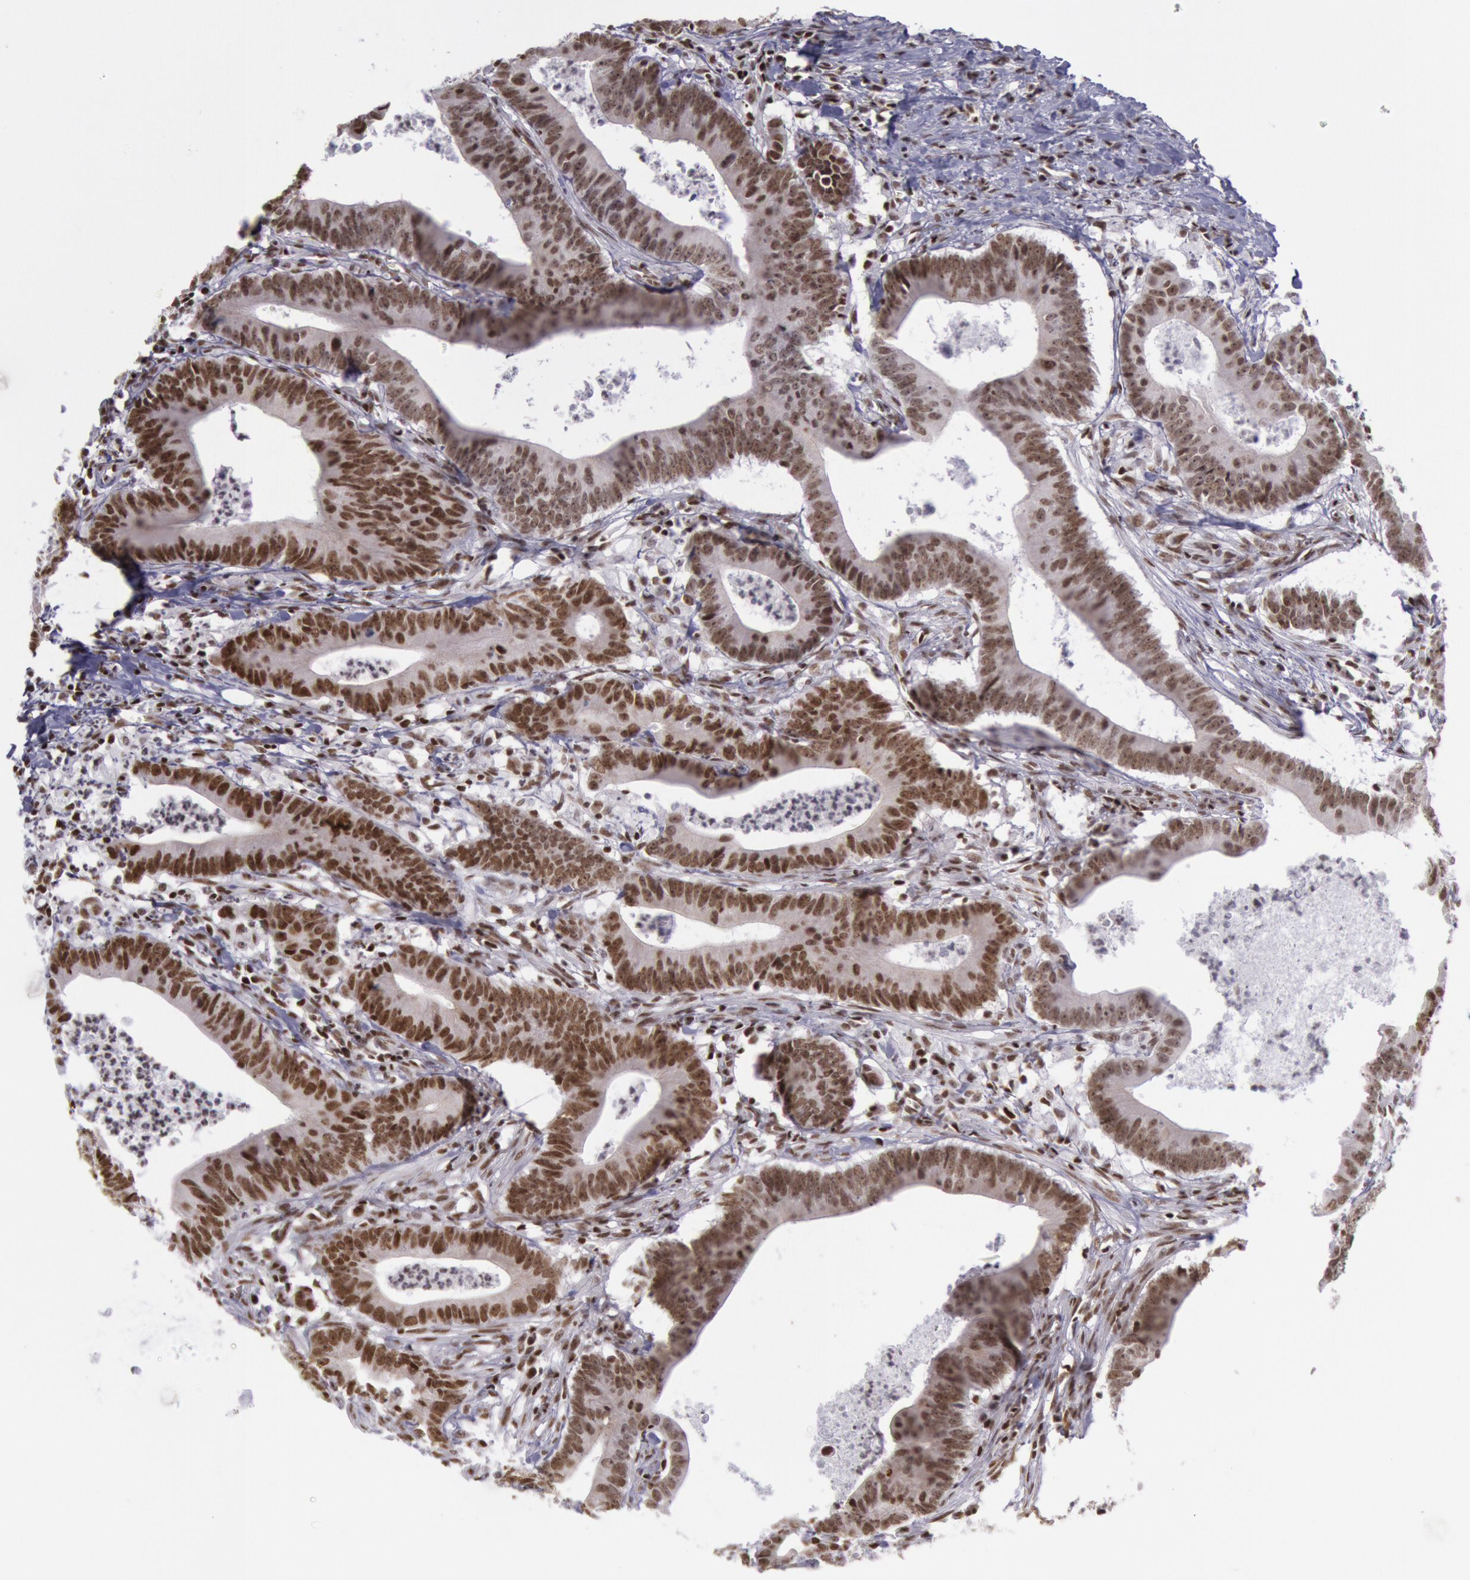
{"staining": {"intensity": "moderate", "quantity": ">75%", "location": "nuclear"}, "tissue": "colorectal cancer", "cell_type": "Tumor cells", "image_type": "cancer", "snomed": [{"axis": "morphology", "description": "Adenocarcinoma, NOS"}, {"axis": "topography", "description": "Colon"}], "caption": "Colorectal cancer stained for a protein (brown) reveals moderate nuclear positive expression in approximately >75% of tumor cells.", "gene": "NKAP", "patient": {"sex": "male", "age": 55}}